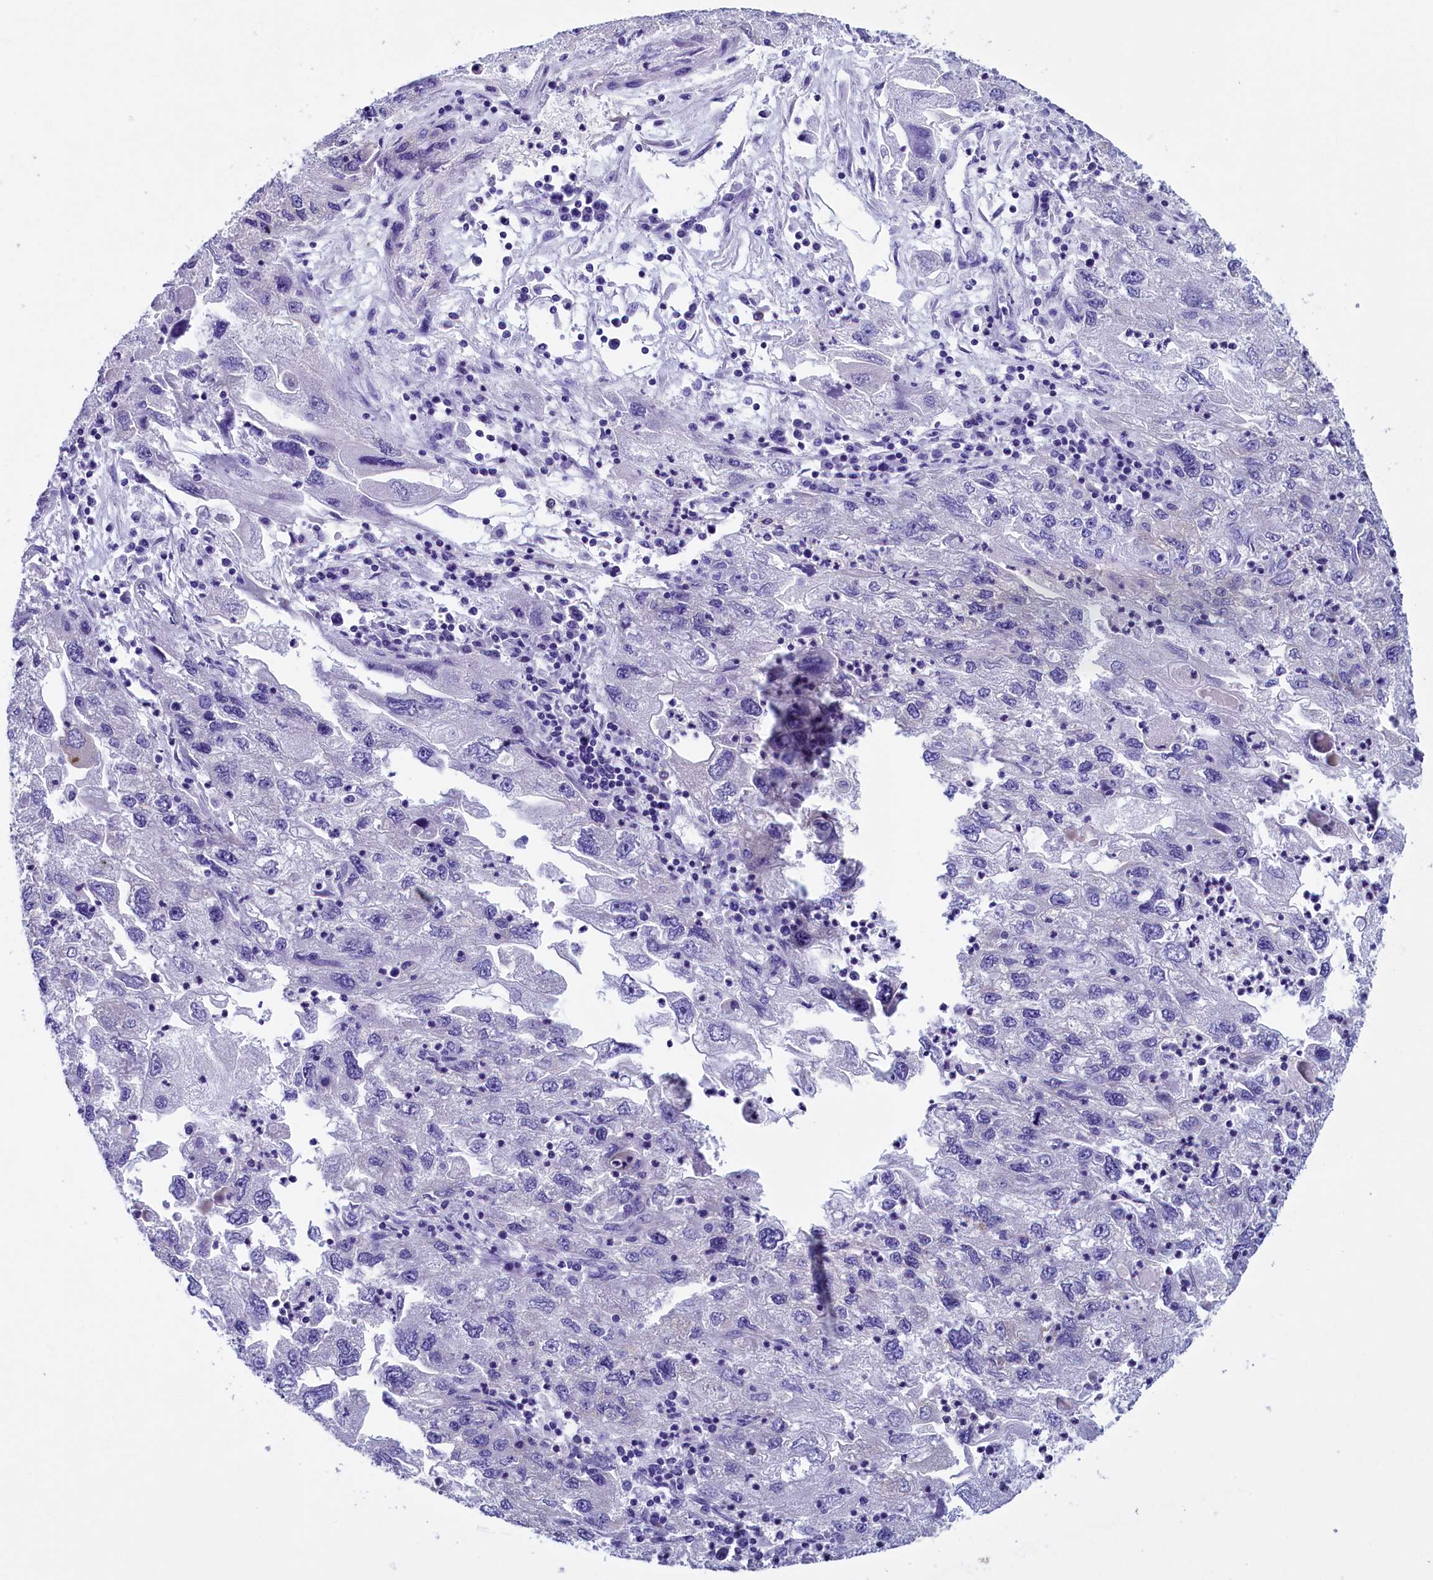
{"staining": {"intensity": "negative", "quantity": "none", "location": "none"}, "tissue": "endometrial cancer", "cell_type": "Tumor cells", "image_type": "cancer", "snomed": [{"axis": "morphology", "description": "Adenocarcinoma, NOS"}, {"axis": "topography", "description": "Endometrium"}], "caption": "An immunohistochemistry (IHC) micrograph of adenocarcinoma (endometrial) is shown. There is no staining in tumor cells of adenocarcinoma (endometrial). Brightfield microscopy of IHC stained with DAB (brown) and hematoxylin (blue), captured at high magnification.", "gene": "GPR21", "patient": {"sex": "female", "age": 49}}